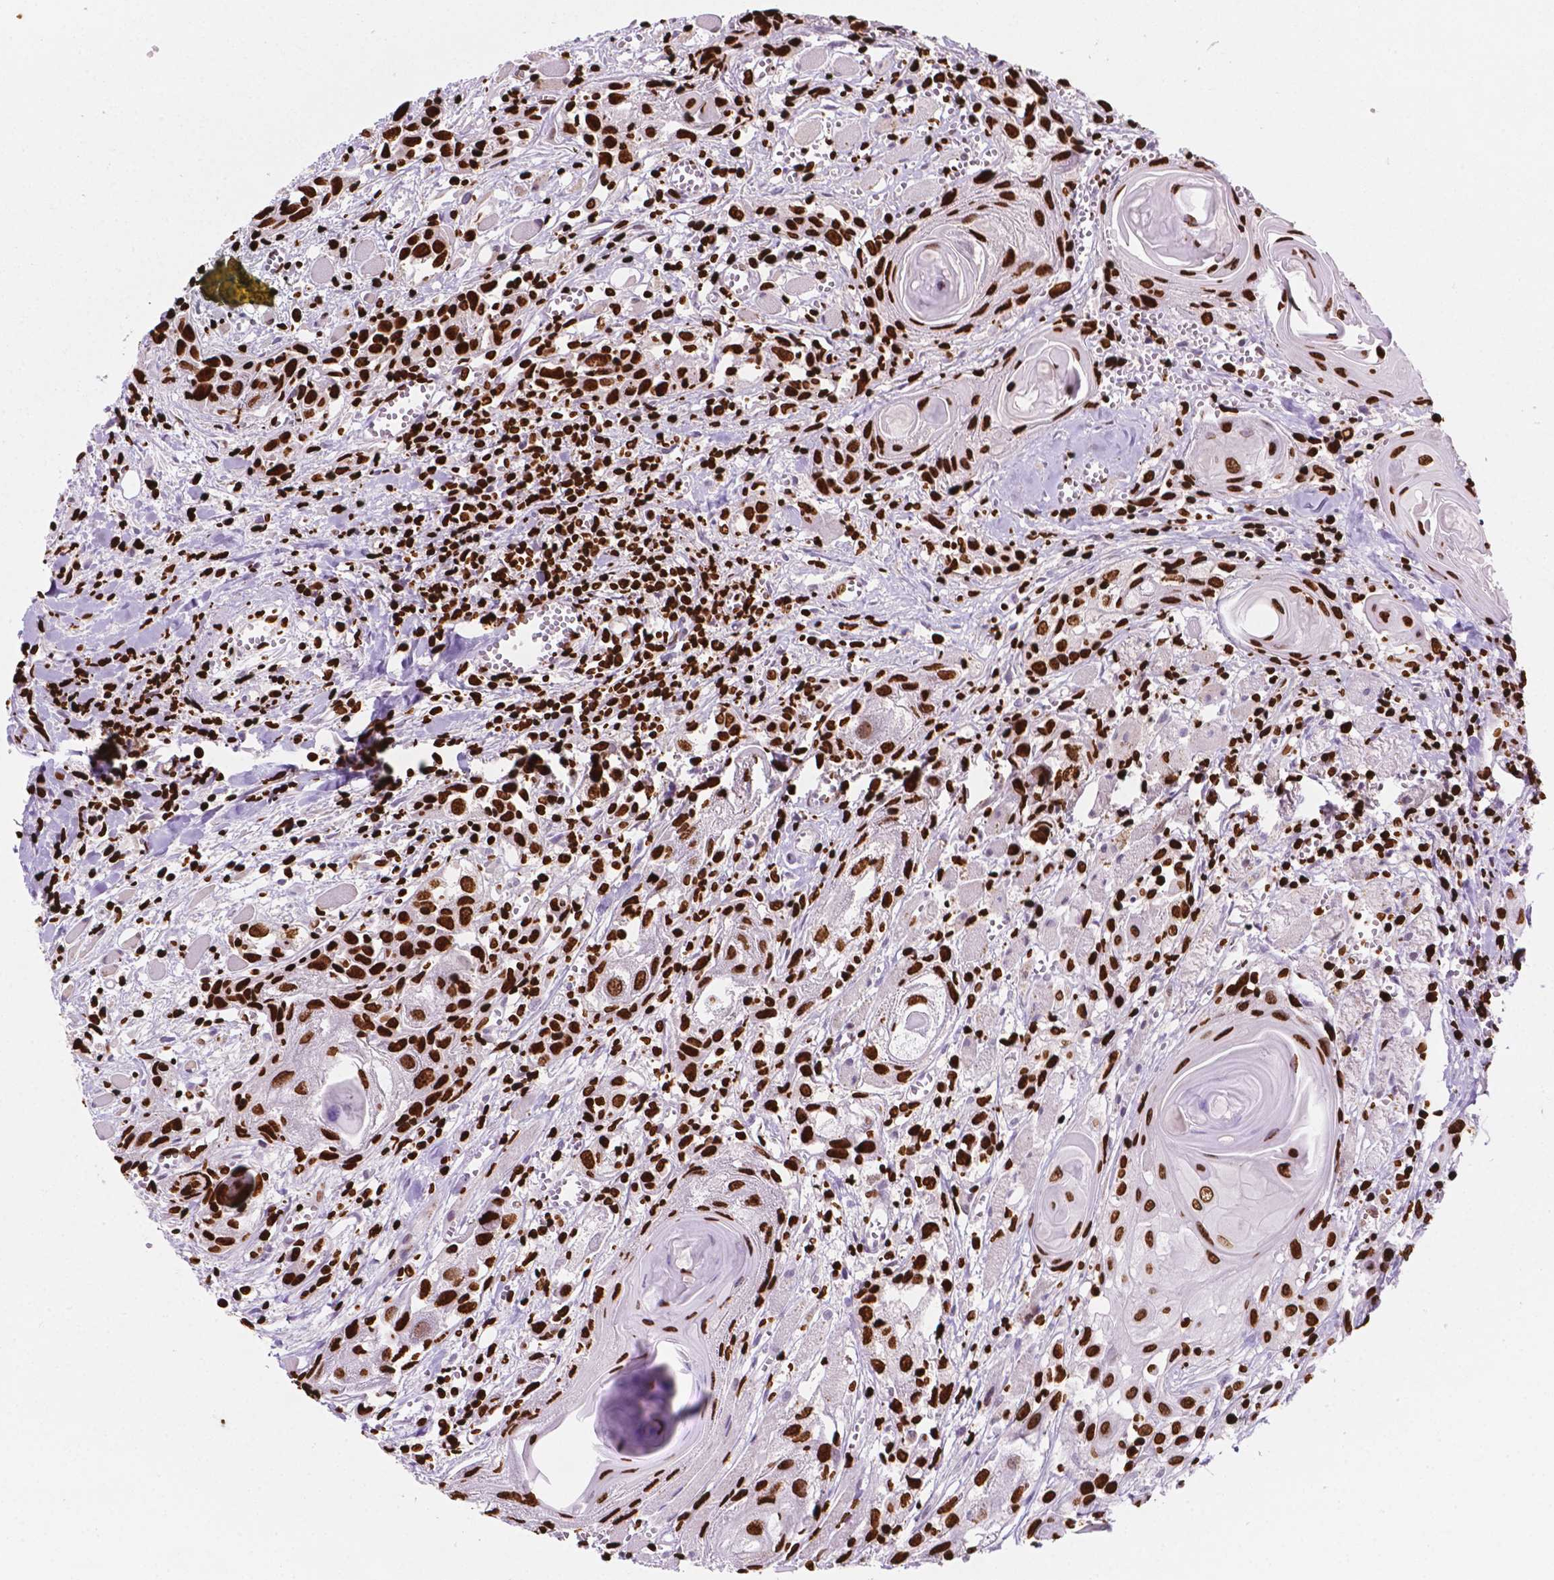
{"staining": {"intensity": "strong", "quantity": ">75%", "location": "nuclear"}, "tissue": "head and neck cancer", "cell_type": "Tumor cells", "image_type": "cancer", "snomed": [{"axis": "morphology", "description": "Squamous cell carcinoma, NOS"}, {"axis": "topography", "description": "Head-Neck"}], "caption": "IHC staining of squamous cell carcinoma (head and neck), which shows high levels of strong nuclear expression in about >75% of tumor cells indicating strong nuclear protein positivity. The staining was performed using DAB (3,3'-diaminobenzidine) (brown) for protein detection and nuclei were counterstained in hematoxylin (blue).", "gene": "CBY3", "patient": {"sex": "female", "age": 80}}